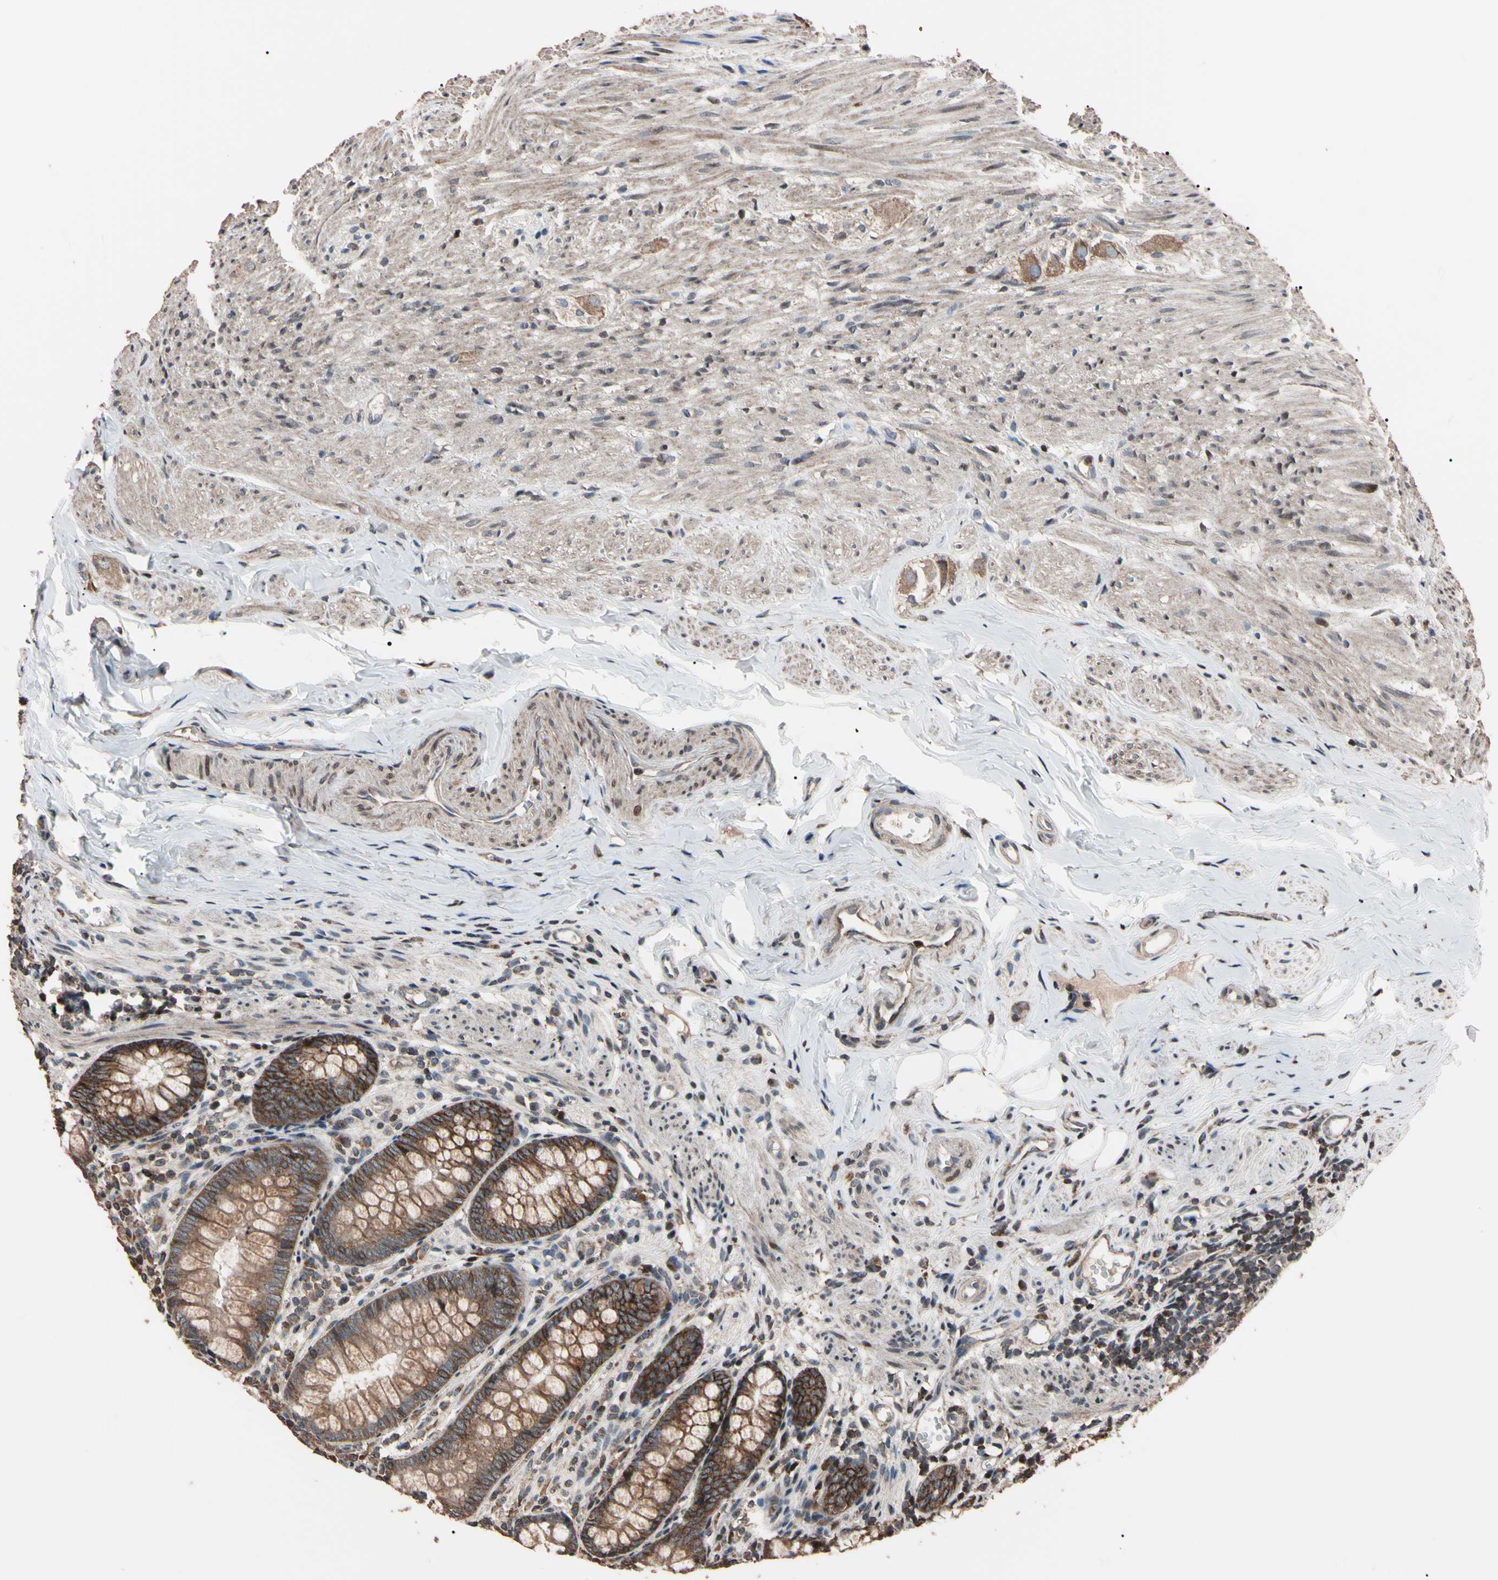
{"staining": {"intensity": "moderate", "quantity": ">75%", "location": "cytoplasmic/membranous"}, "tissue": "appendix", "cell_type": "Glandular cells", "image_type": "normal", "snomed": [{"axis": "morphology", "description": "Normal tissue, NOS"}, {"axis": "topography", "description": "Appendix"}], "caption": "Brown immunohistochemical staining in normal appendix shows moderate cytoplasmic/membranous staining in about >75% of glandular cells. (brown staining indicates protein expression, while blue staining denotes nuclei).", "gene": "TNFRSF1A", "patient": {"sex": "female", "age": 77}}